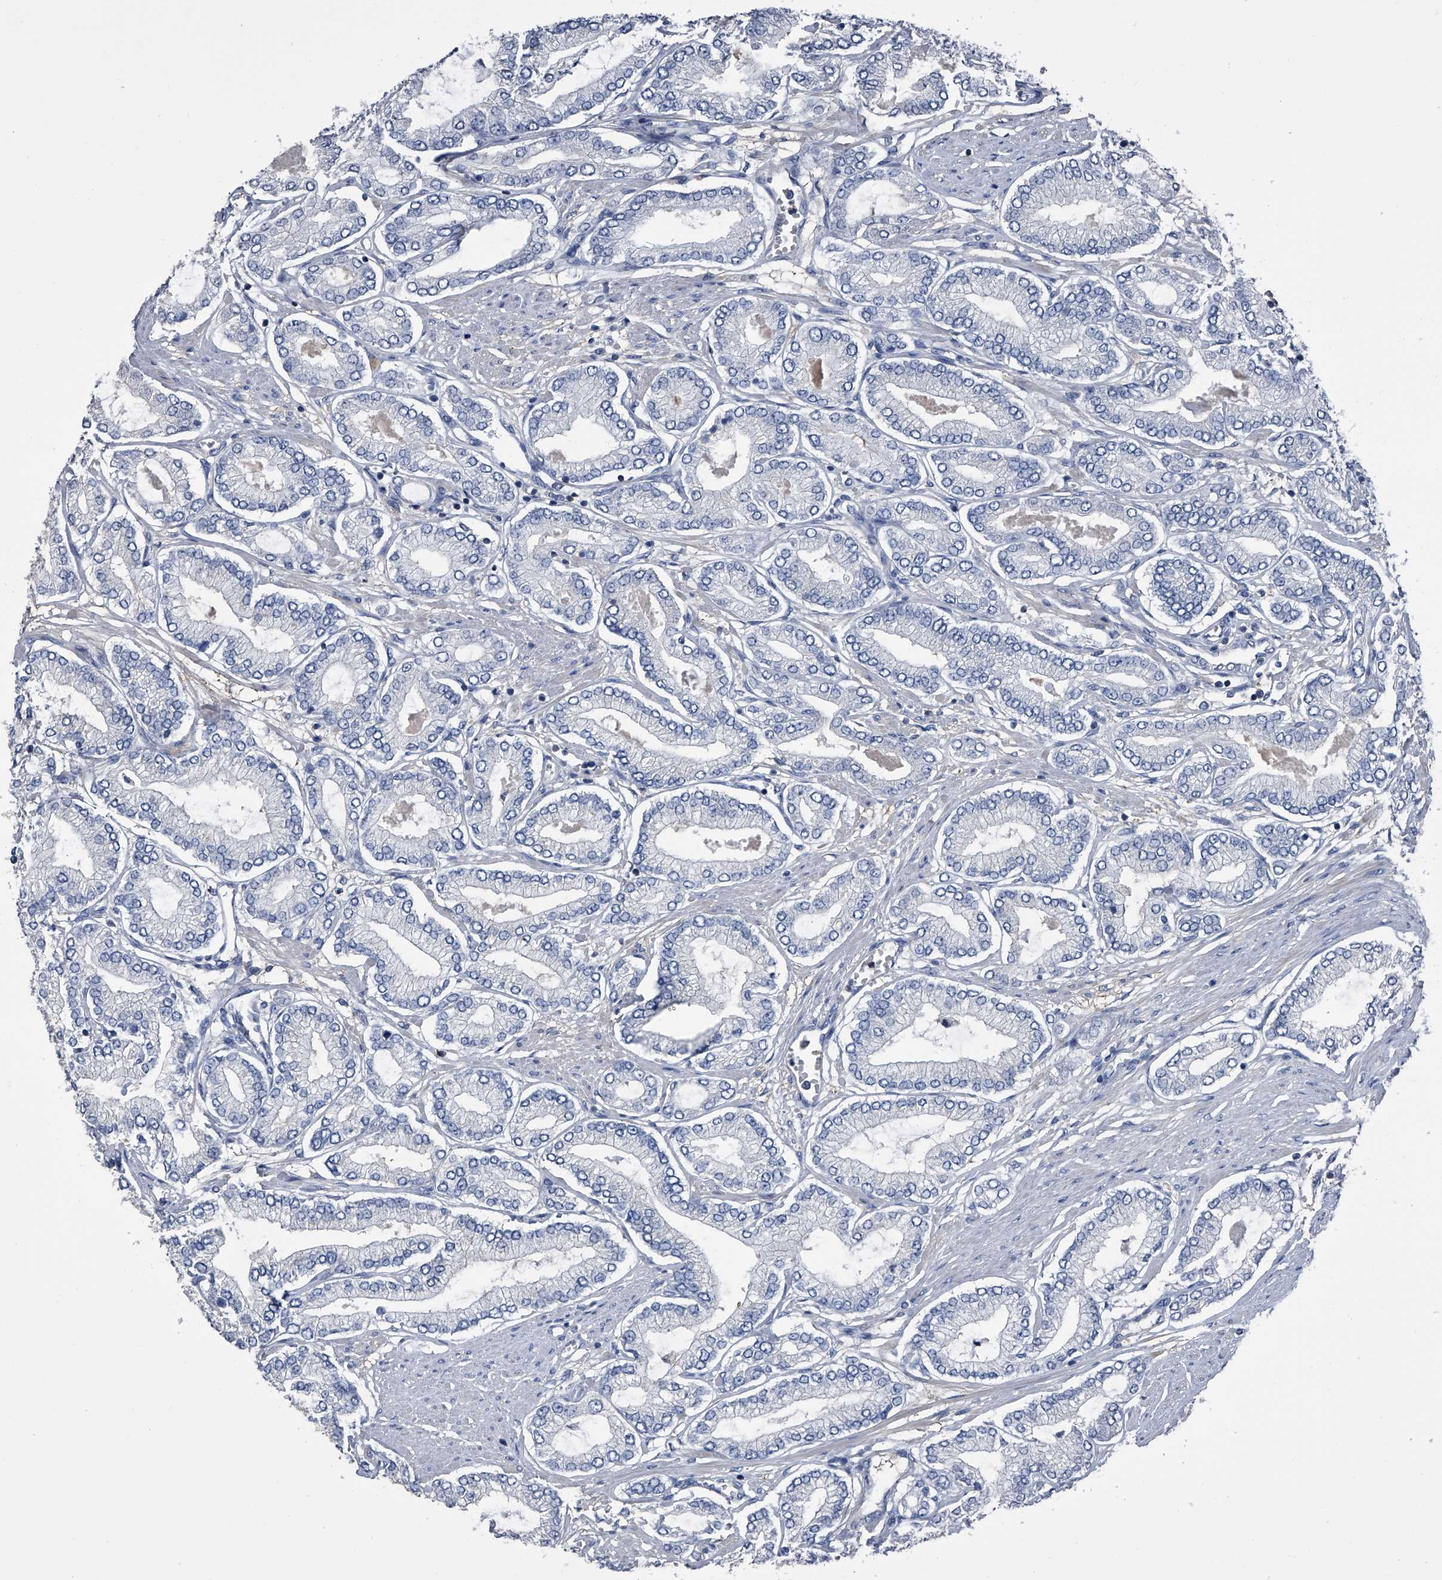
{"staining": {"intensity": "negative", "quantity": "none", "location": "none"}, "tissue": "prostate cancer", "cell_type": "Tumor cells", "image_type": "cancer", "snomed": [{"axis": "morphology", "description": "Adenocarcinoma, Low grade"}, {"axis": "topography", "description": "Prostate"}], "caption": "Immunohistochemistry of human prostate cancer demonstrates no expression in tumor cells.", "gene": "KIF13A", "patient": {"sex": "male", "age": 63}}